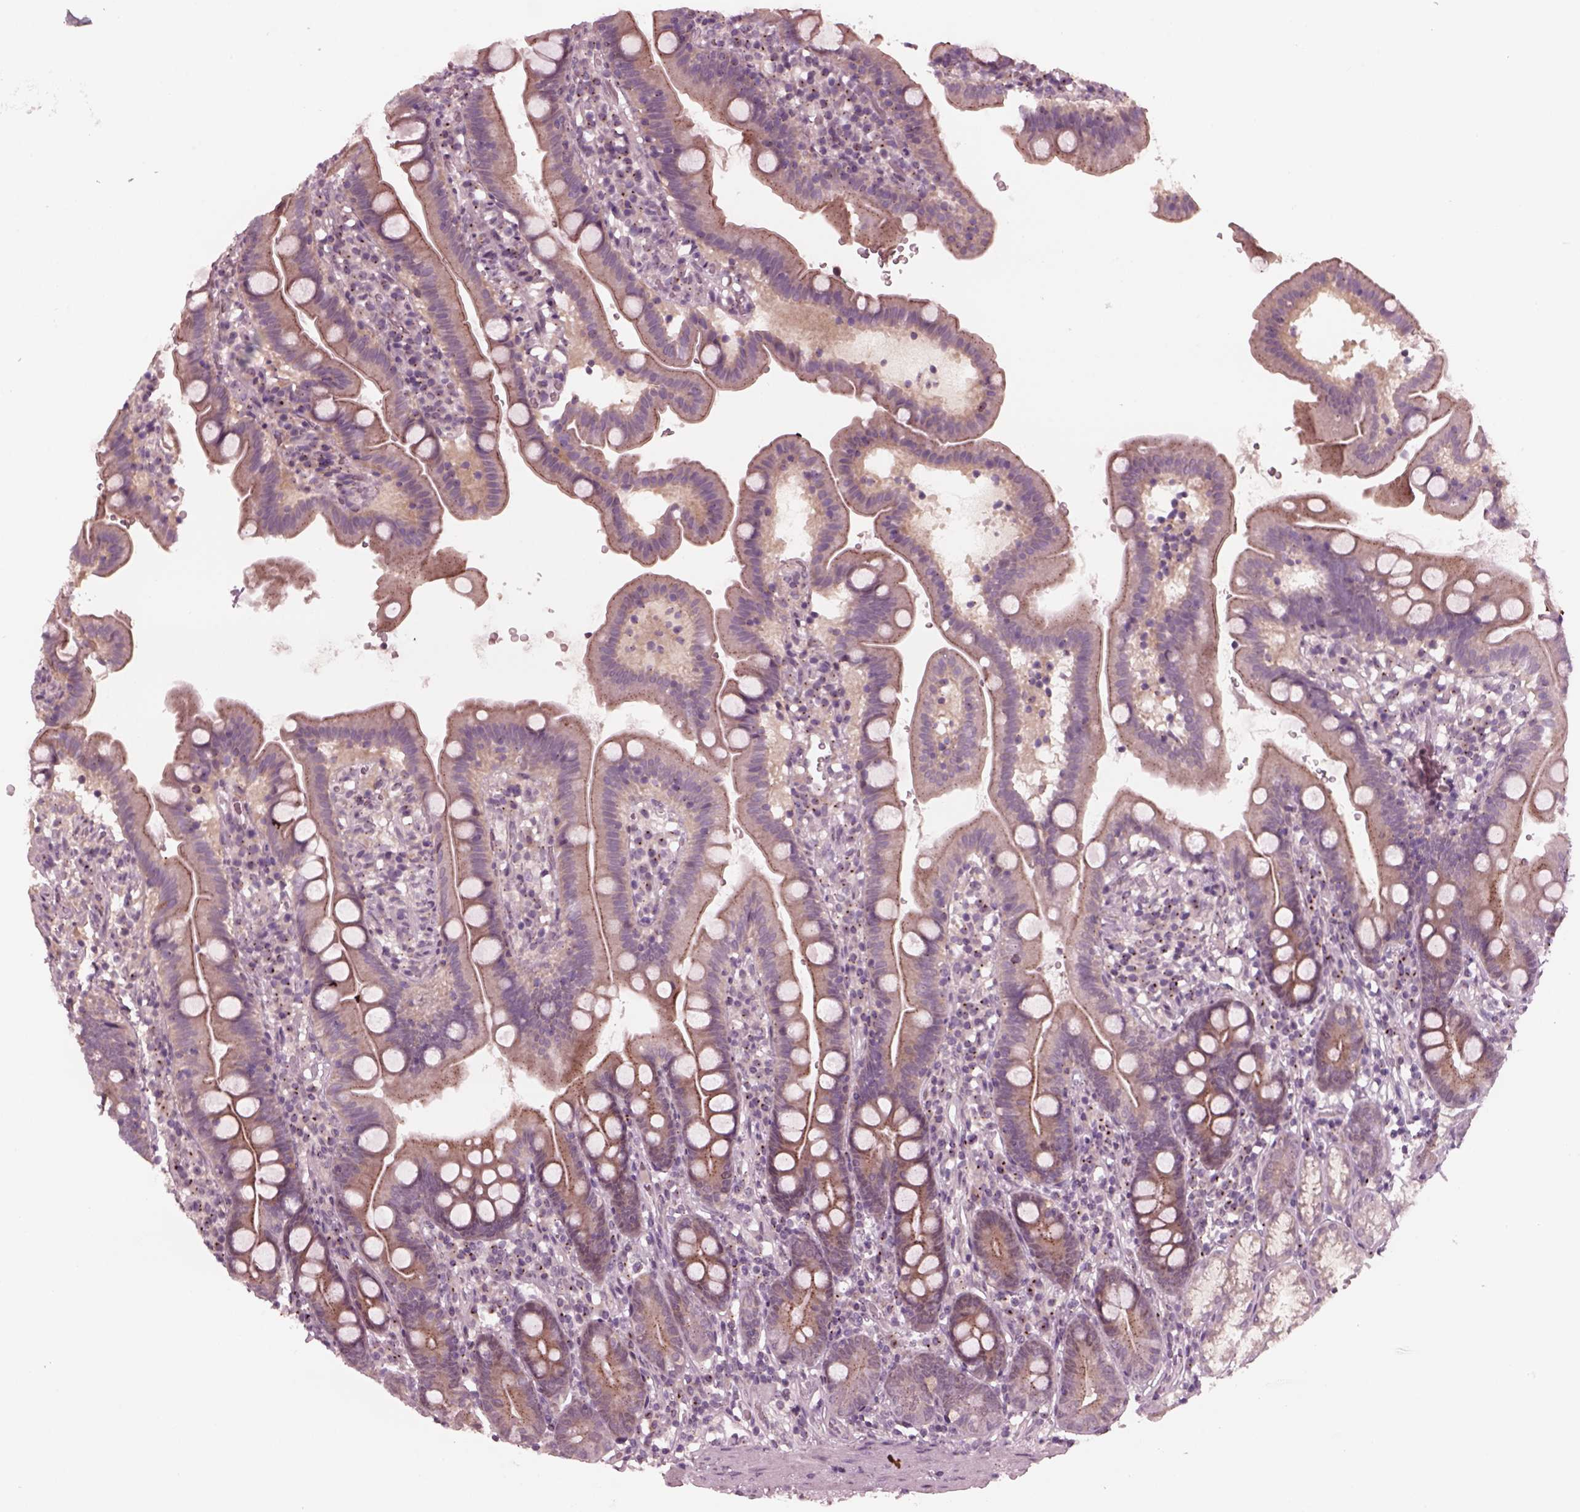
{"staining": {"intensity": "weak", "quantity": "<25%", "location": "cytoplasmic/membranous"}, "tissue": "duodenum", "cell_type": "Glandular cells", "image_type": "normal", "snomed": [{"axis": "morphology", "description": "Normal tissue, NOS"}, {"axis": "topography", "description": "Duodenum"}], "caption": "A high-resolution histopathology image shows immunohistochemistry staining of normal duodenum, which reveals no significant positivity in glandular cells. (DAB (3,3'-diaminobenzidine) immunohistochemistry (IHC) with hematoxylin counter stain).", "gene": "SAXO1", "patient": {"sex": "female", "age": 67}}